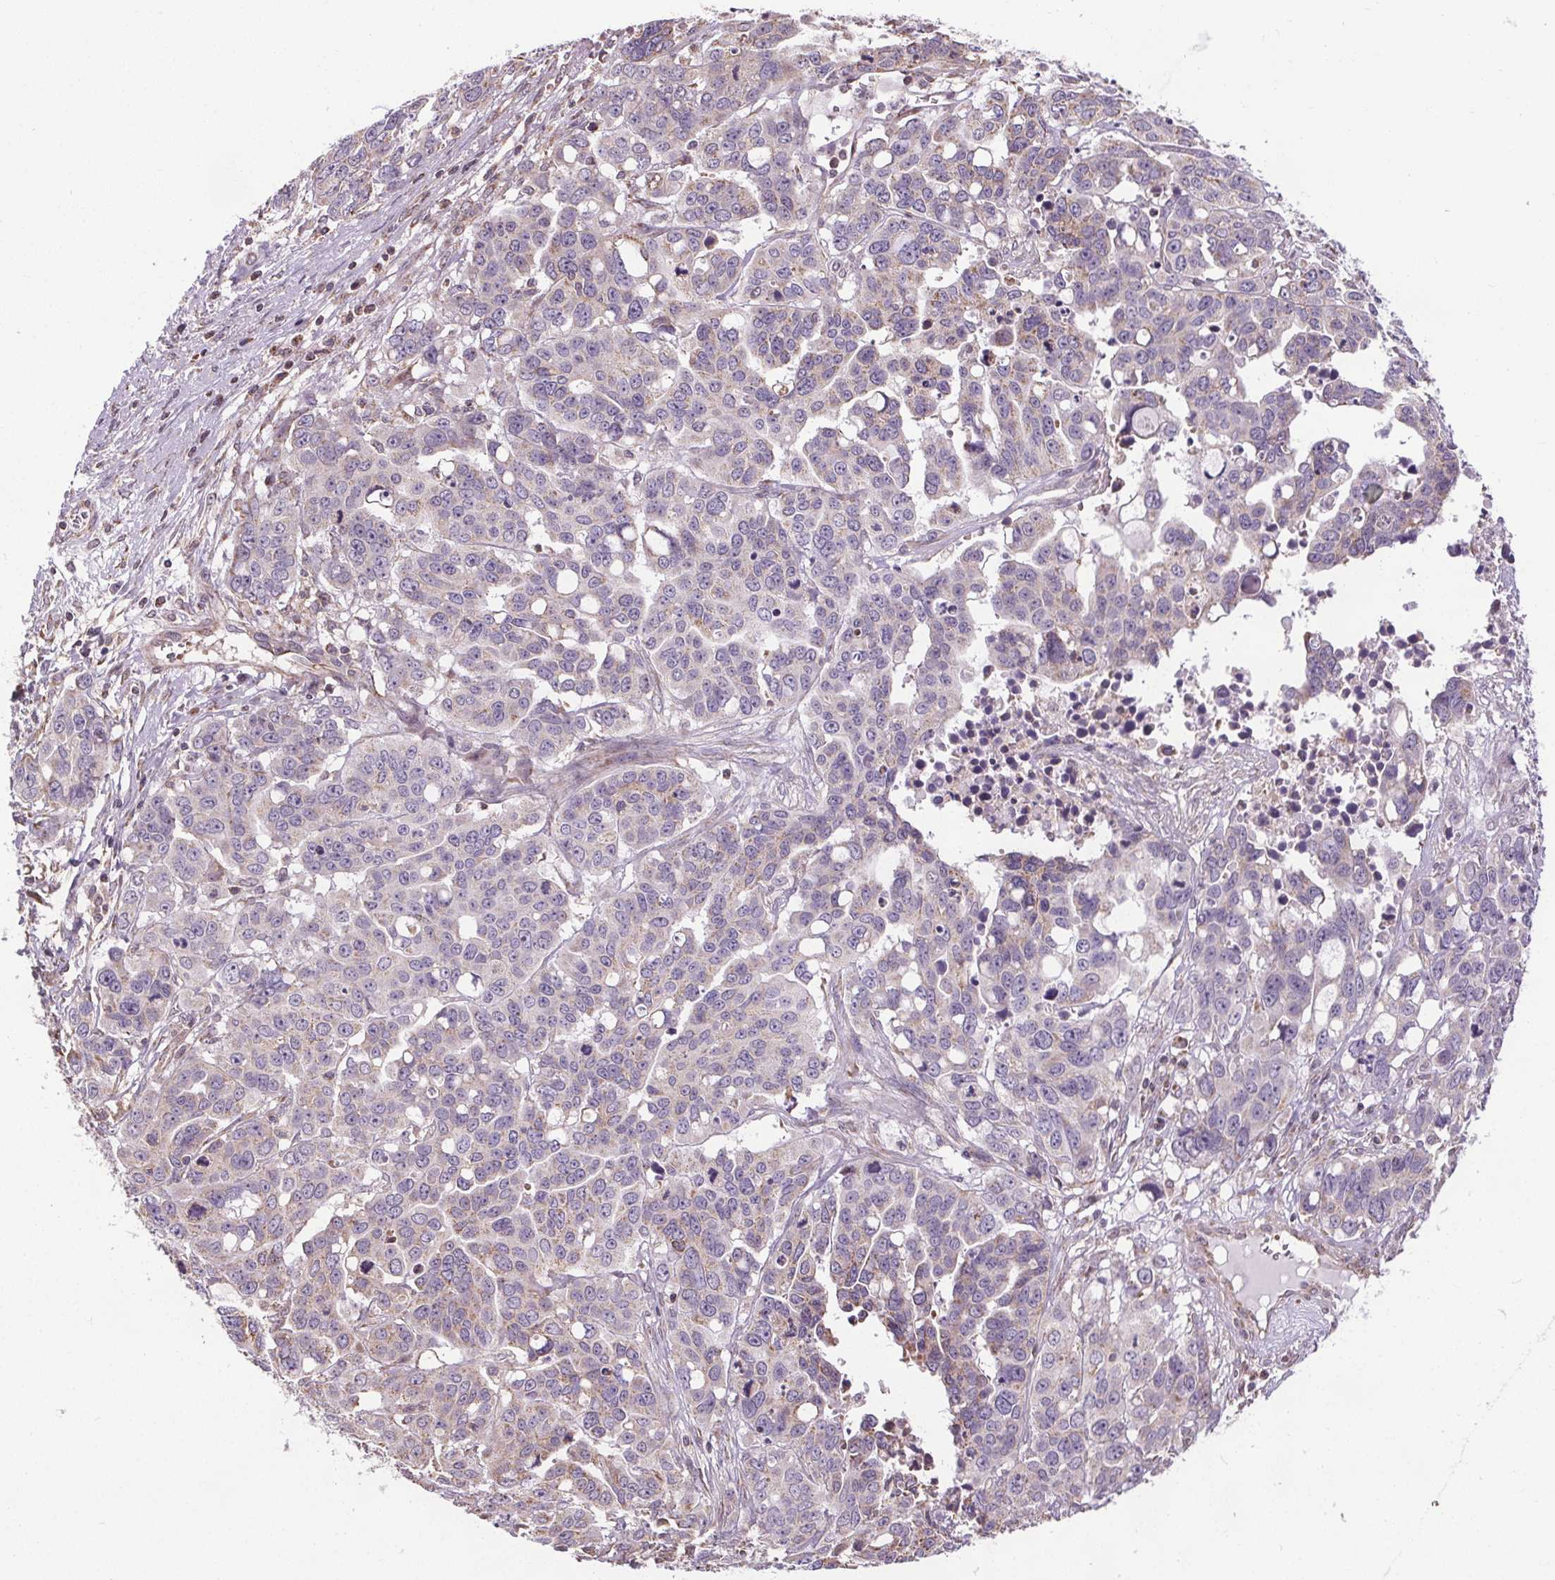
{"staining": {"intensity": "weak", "quantity": "<25%", "location": "cytoplasmic/membranous"}, "tissue": "ovarian cancer", "cell_type": "Tumor cells", "image_type": "cancer", "snomed": [{"axis": "morphology", "description": "Carcinoma, endometroid"}, {"axis": "topography", "description": "Ovary"}], "caption": "An IHC micrograph of endometroid carcinoma (ovarian) is shown. There is no staining in tumor cells of endometroid carcinoma (ovarian). (DAB immunohistochemistry (IHC) visualized using brightfield microscopy, high magnification).", "gene": "ZNF548", "patient": {"sex": "female", "age": 78}}